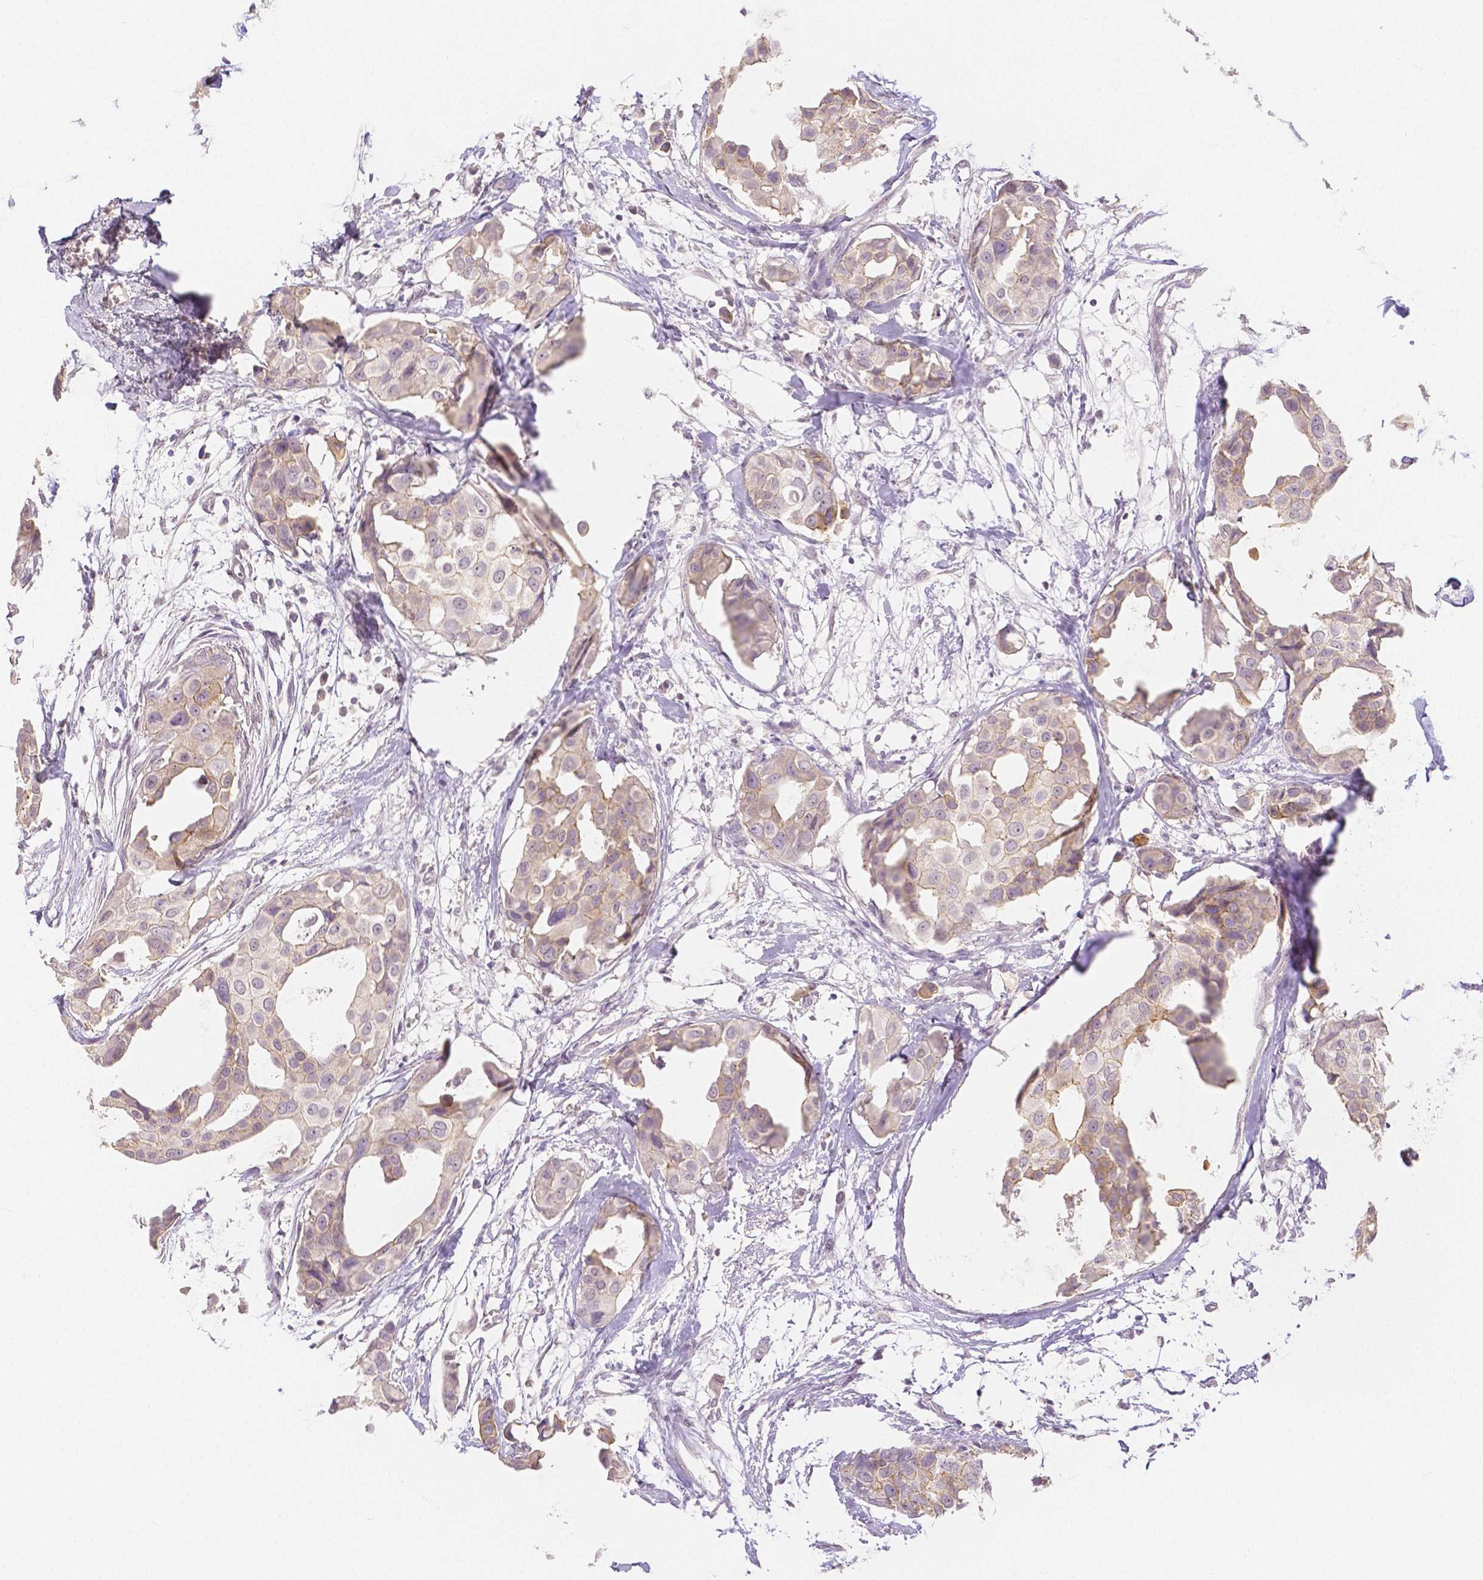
{"staining": {"intensity": "moderate", "quantity": "<25%", "location": "cytoplasmic/membranous"}, "tissue": "breast cancer", "cell_type": "Tumor cells", "image_type": "cancer", "snomed": [{"axis": "morphology", "description": "Duct carcinoma"}, {"axis": "topography", "description": "Breast"}], "caption": "High-power microscopy captured an immunohistochemistry (IHC) micrograph of intraductal carcinoma (breast), revealing moderate cytoplasmic/membranous positivity in approximately <25% of tumor cells.", "gene": "OCLN", "patient": {"sex": "female", "age": 38}}